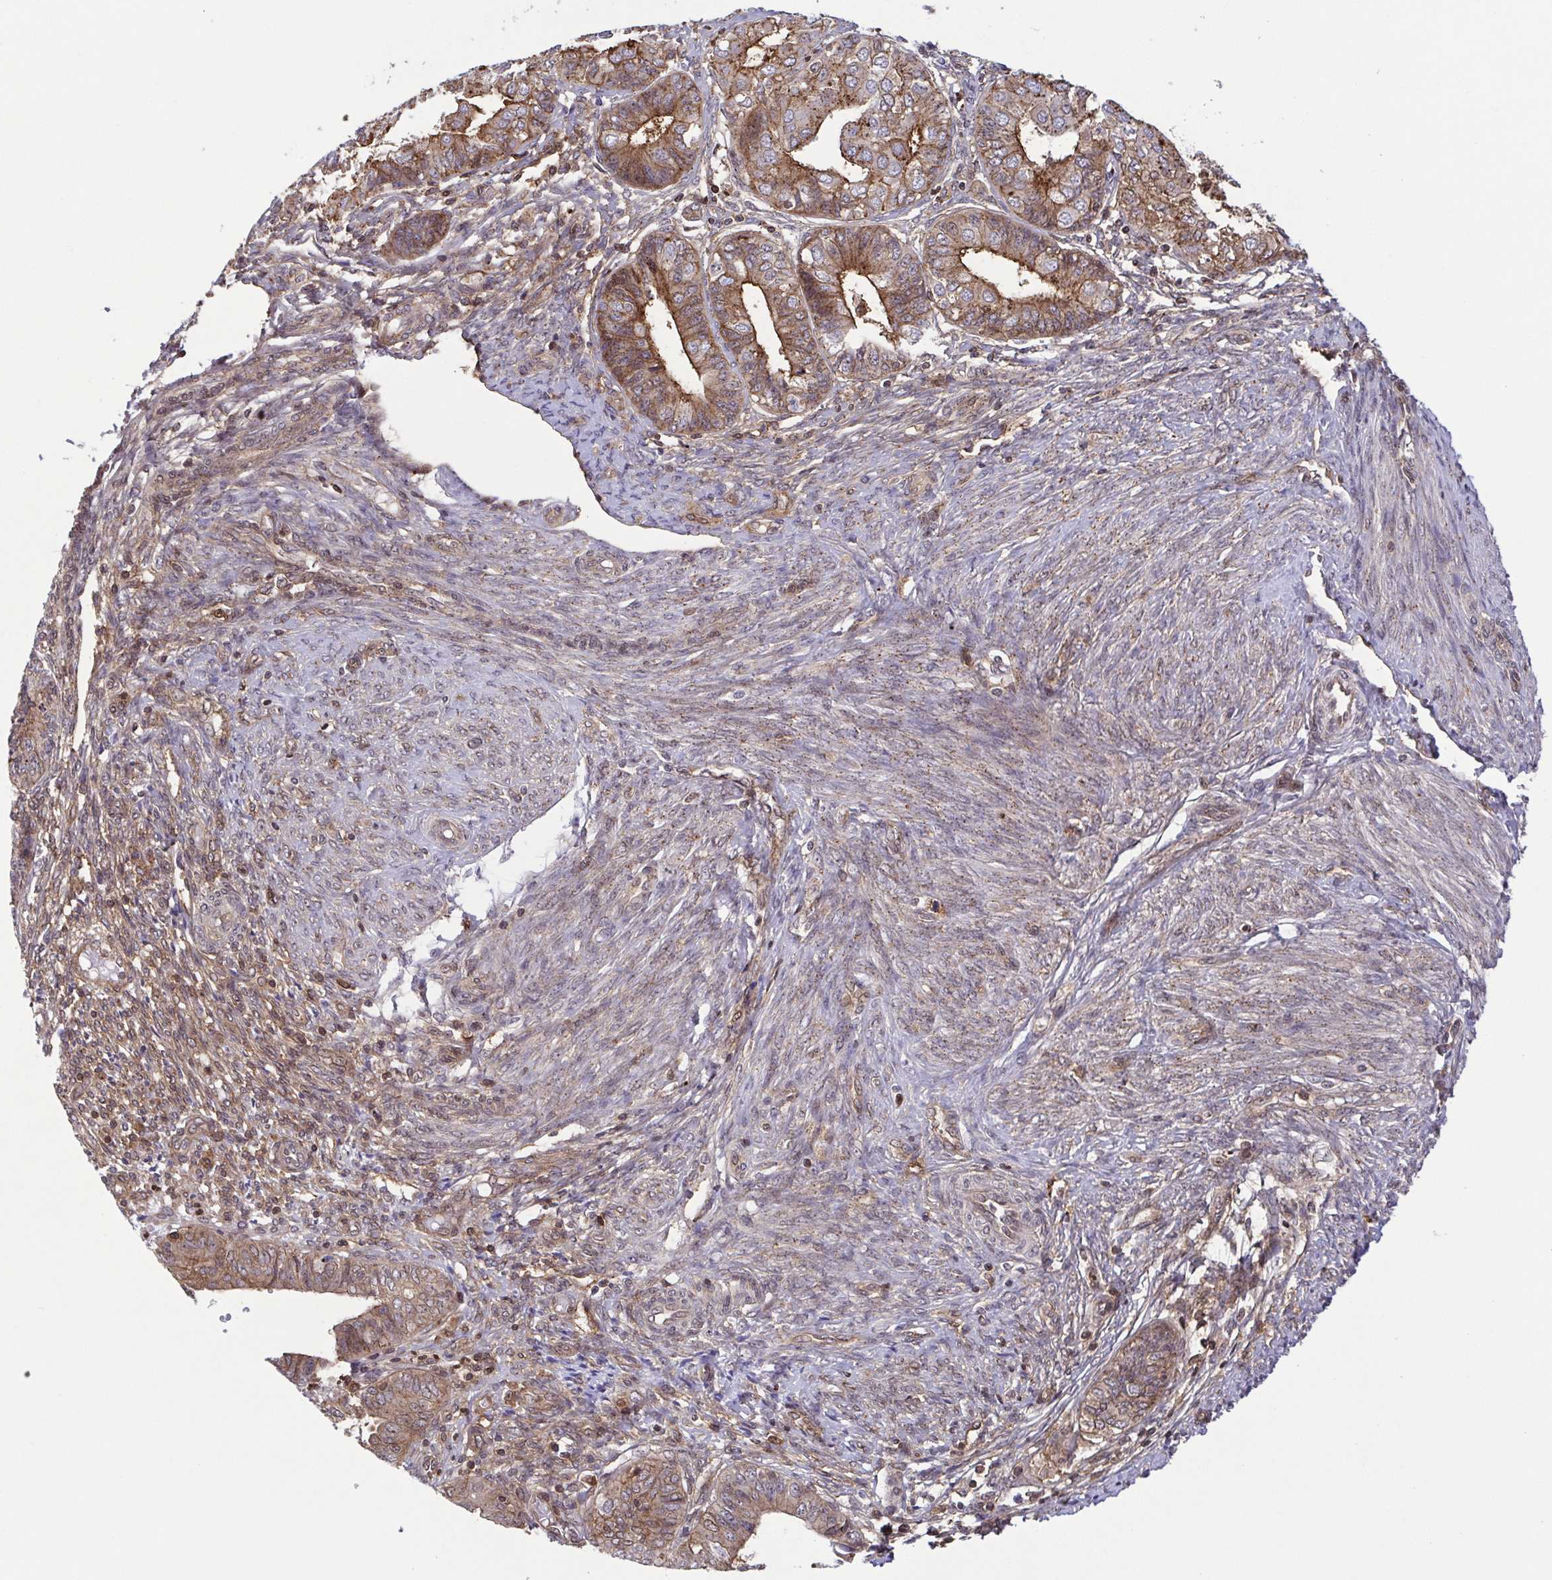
{"staining": {"intensity": "moderate", "quantity": ">75%", "location": "cytoplasmic/membranous"}, "tissue": "endometrial cancer", "cell_type": "Tumor cells", "image_type": "cancer", "snomed": [{"axis": "morphology", "description": "Adenocarcinoma, NOS"}, {"axis": "topography", "description": "Endometrium"}], "caption": "The histopathology image exhibits staining of adenocarcinoma (endometrial), revealing moderate cytoplasmic/membranous protein positivity (brown color) within tumor cells.", "gene": "CHMP1B", "patient": {"sex": "female", "age": 68}}